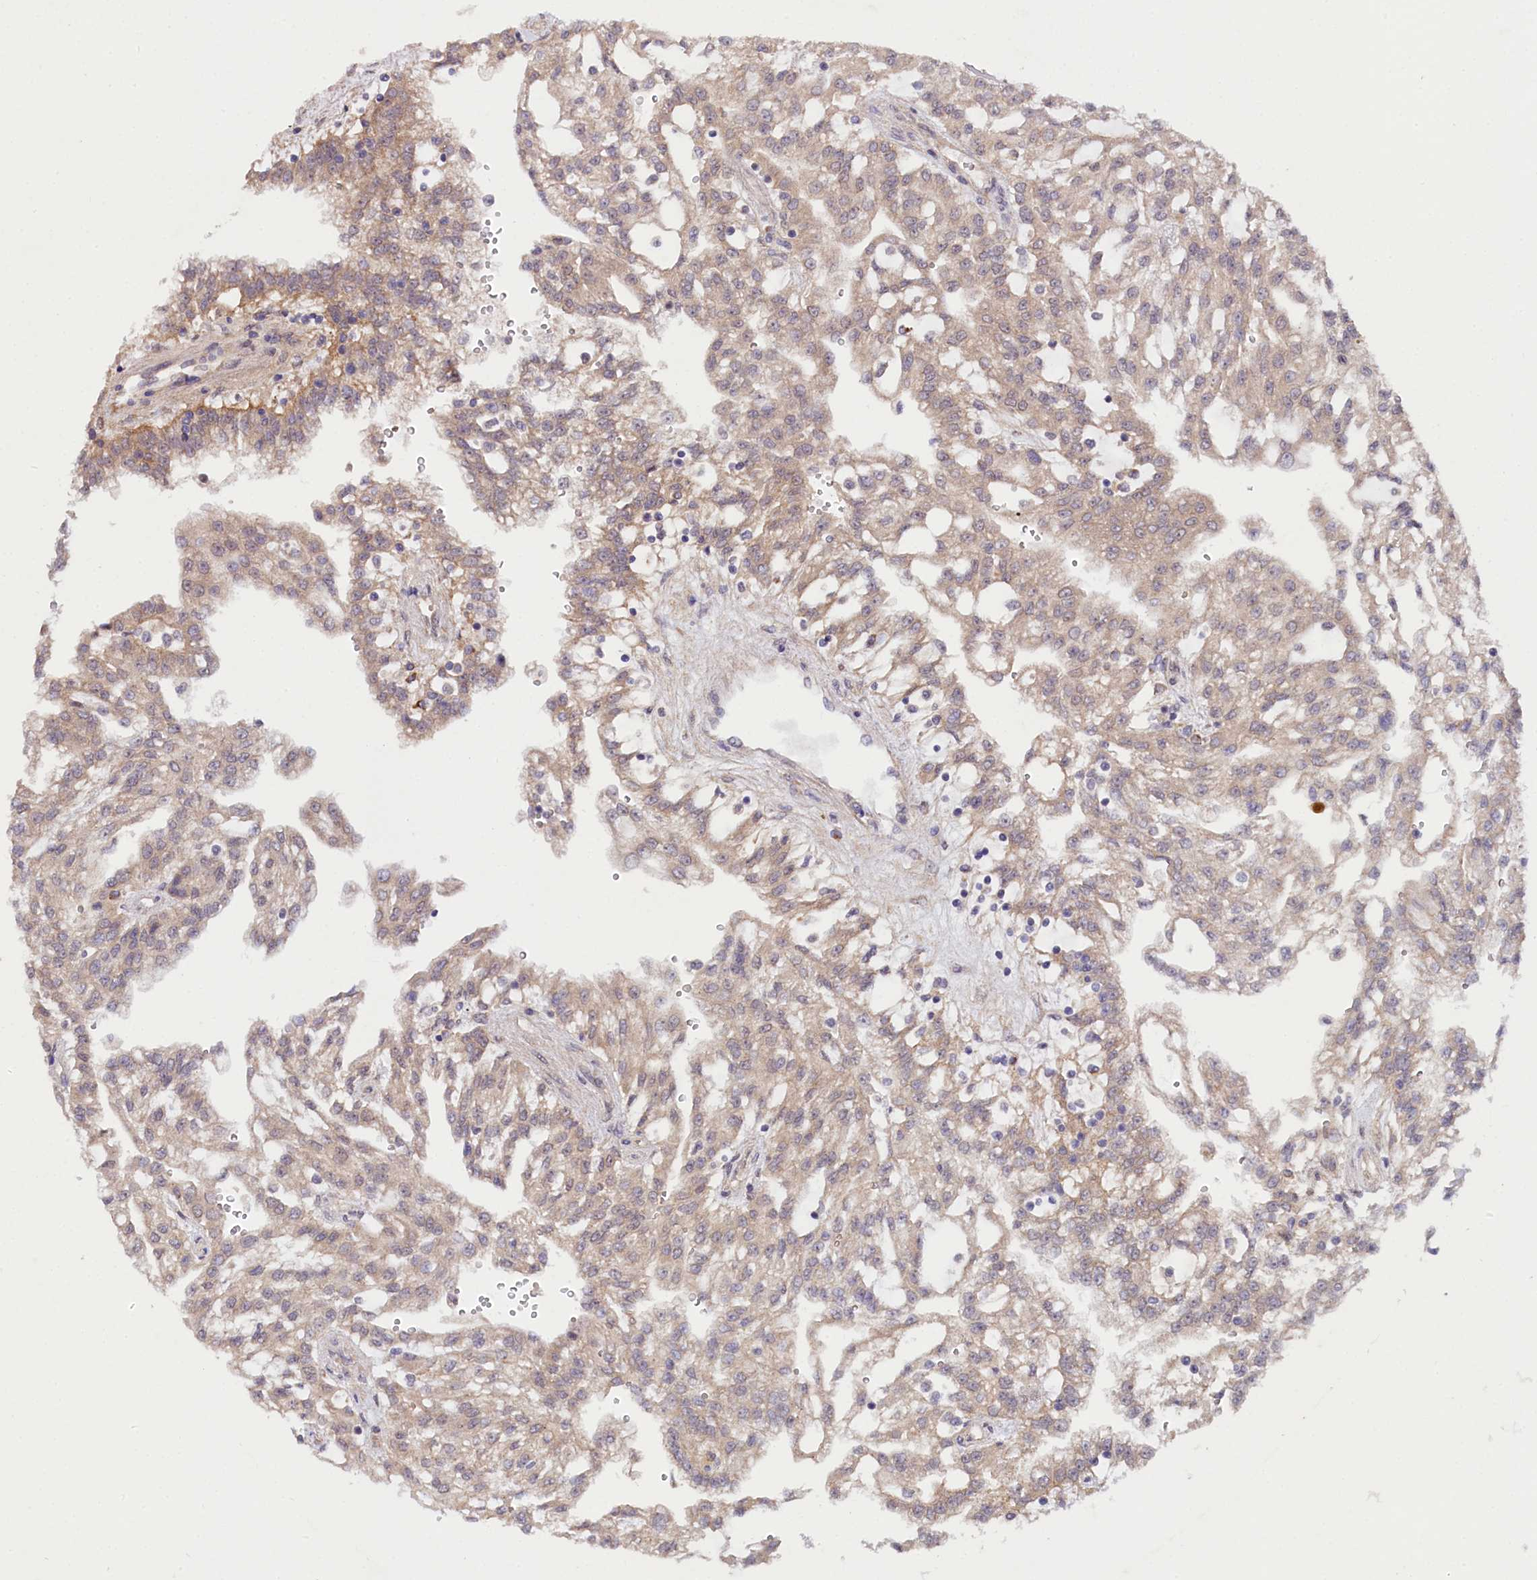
{"staining": {"intensity": "weak", "quantity": ">75%", "location": "cytoplasmic/membranous"}, "tissue": "renal cancer", "cell_type": "Tumor cells", "image_type": "cancer", "snomed": [{"axis": "morphology", "description": "Adenocarcinoma, NOS"}, {"axis": "topography", "description": "Kidney"}], "caption": "IHC of human adenocarcinoma (renal) demonstrates low levels of weak cytoplasmic/membranous expression in approximately >75% of tumor cells.", "gene": "PHLDB1", "patient": {"sex": "male", "age": 63}}